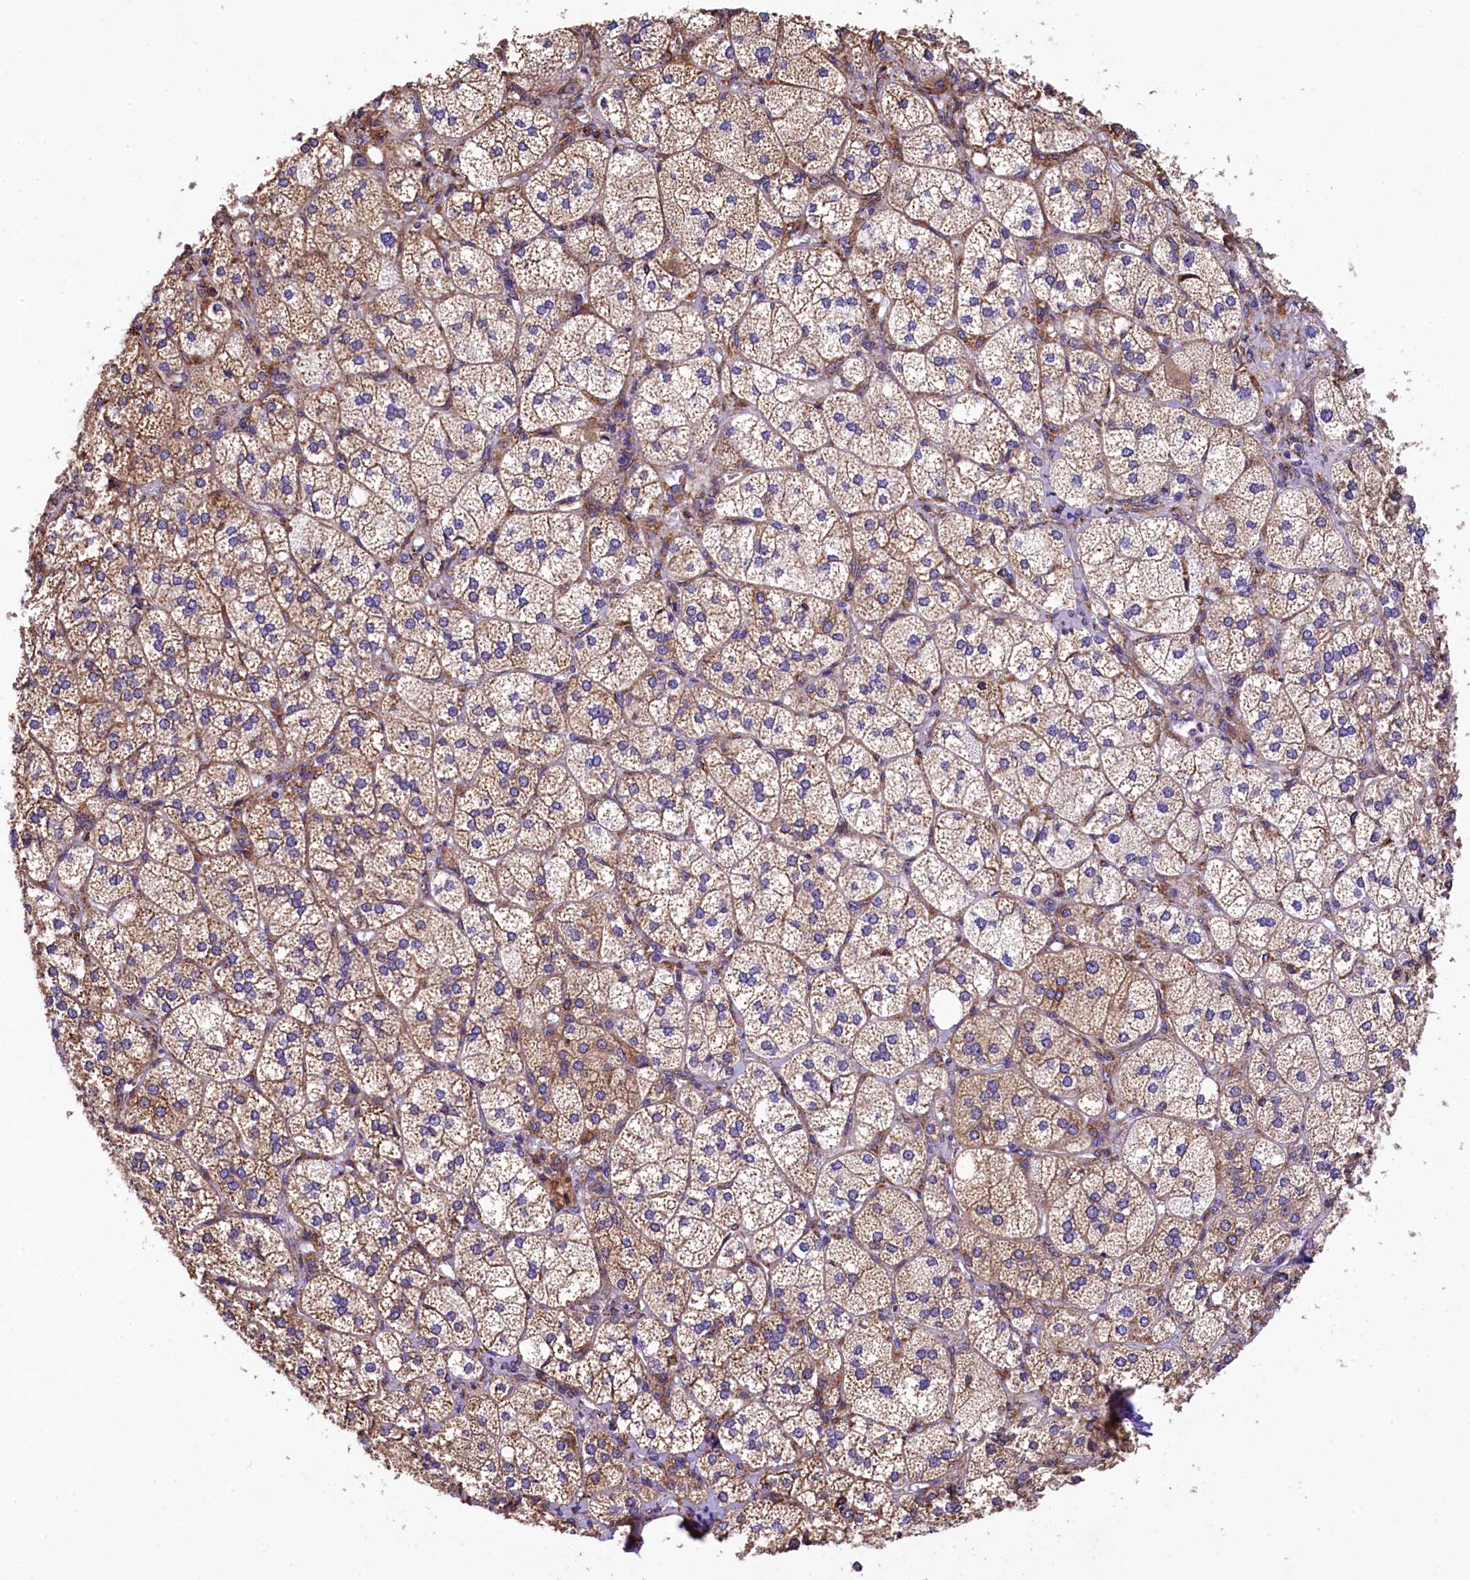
{"staining": {"intensity": "moderate", "quantity": ">75%", "location": "cytoplasmic/membranous"}, "tissue": "adrenal gland", "cell_type": "Glandular cells", "image_type": "normal", "snomed": [{"axis": "morphology", "description": "Normal tissue, NOS"}, {"axis": "topography", "description": "Adrenal gland"}], "caption": "IHC photomicrograph of unremarkable adrenal gland stained for a protein (brown), which displays medium levels of moderate cytoplasmic/membranous staining in about >75% of glandular cells.", "gene": "CAPS2", "patient": {"sex": "female", "age": 61}}